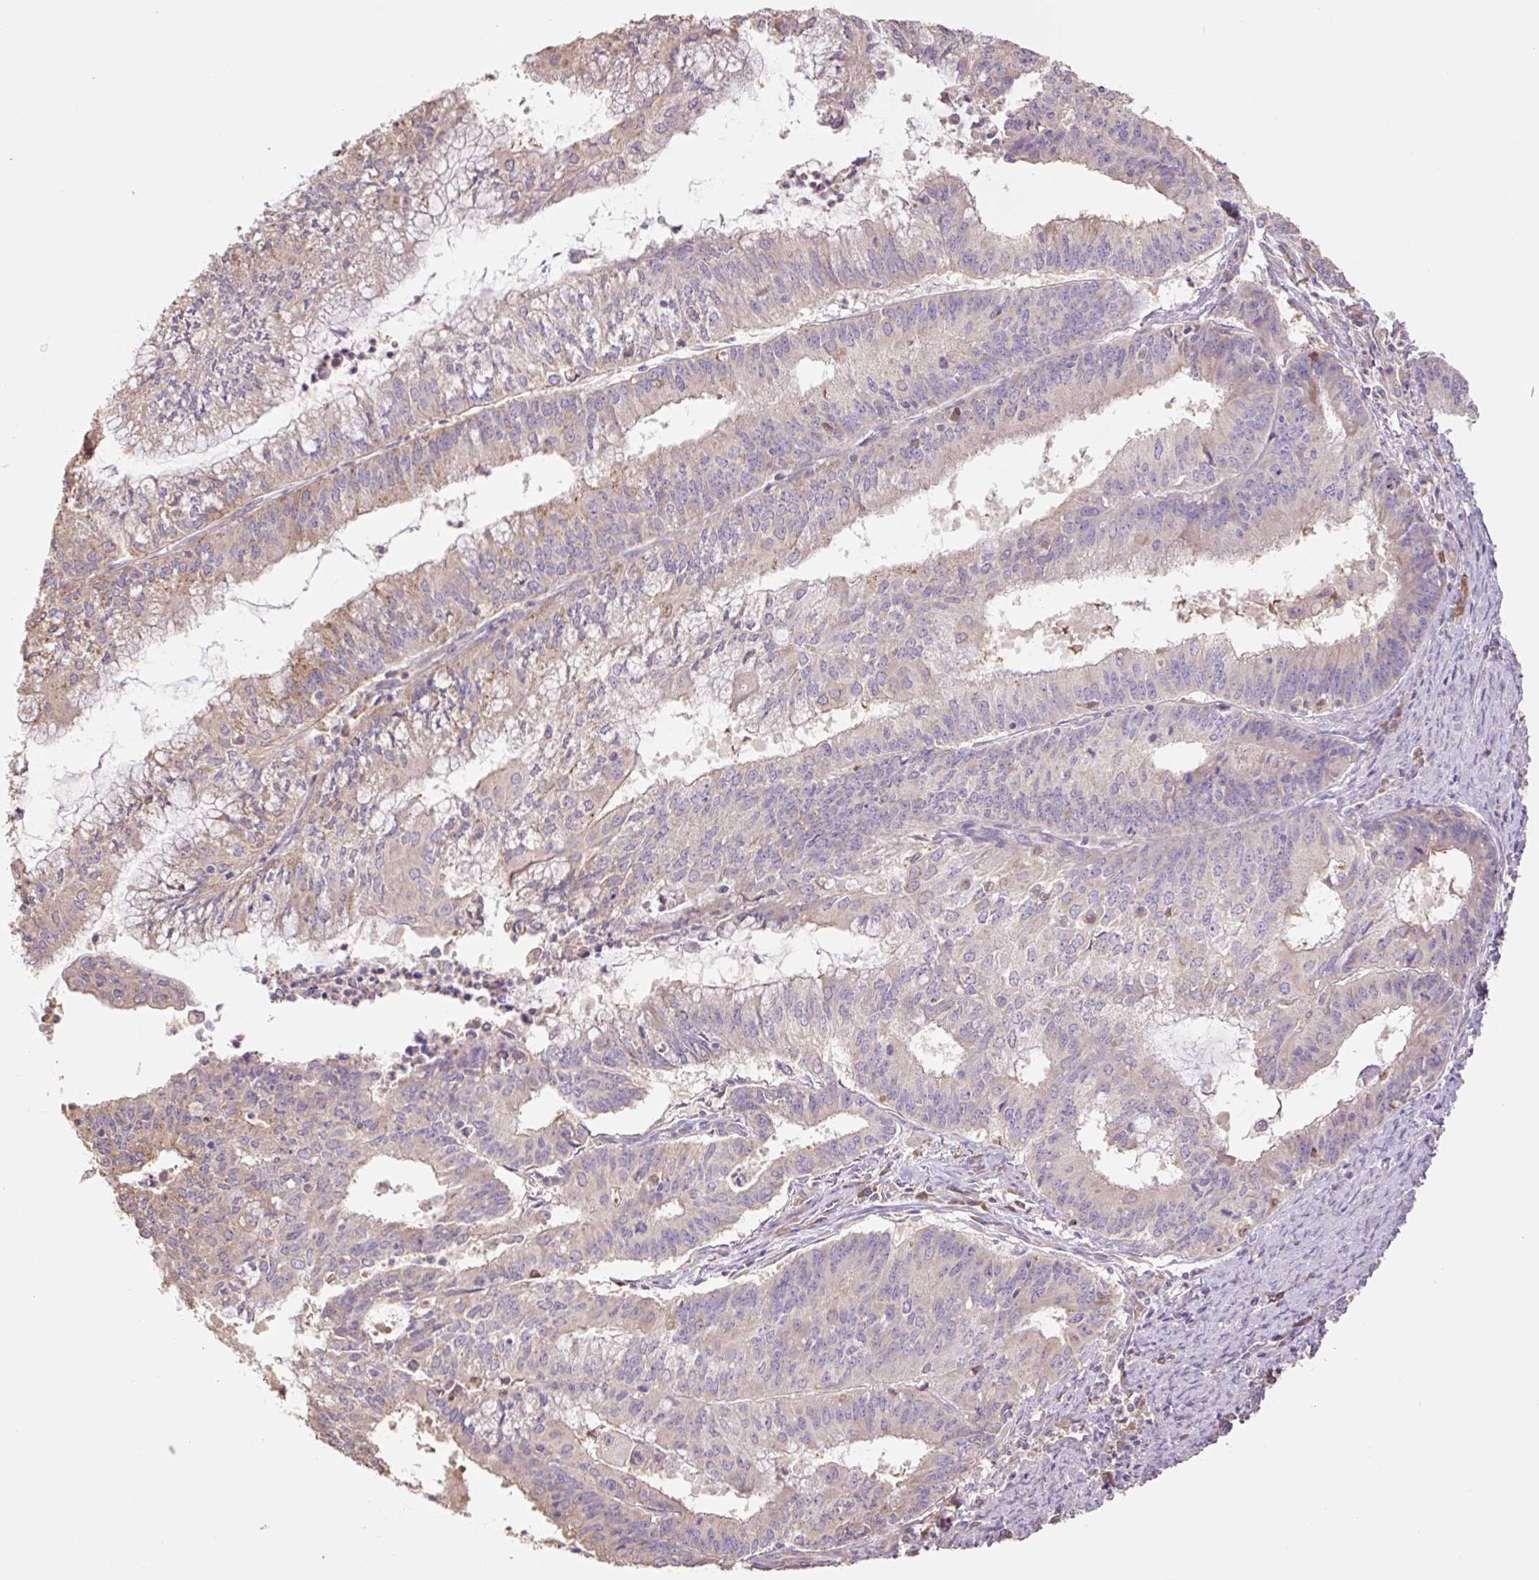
{"staining": {"intensity": "moderate", "quantity": "25%-75%", "location": "cytoplasmic/membranous"}, "tissue": "endometrial cancer", "cell_type": "Tumor cells", "image_type": "cancer", "snomed": [{"axis": "morphology", "description": "Adenocarcinoma, NOS"}, {"axis": "topography", "description": "Endometrium"}], "caption": "Brown immunohistochemical staining in endometrial cancer demonstrates moderate cytoplasmic/membranous expression in about 25%-75% of tumor cells.", "gene": "DESI1", "patient": {"sex": "female", "age": 61}}